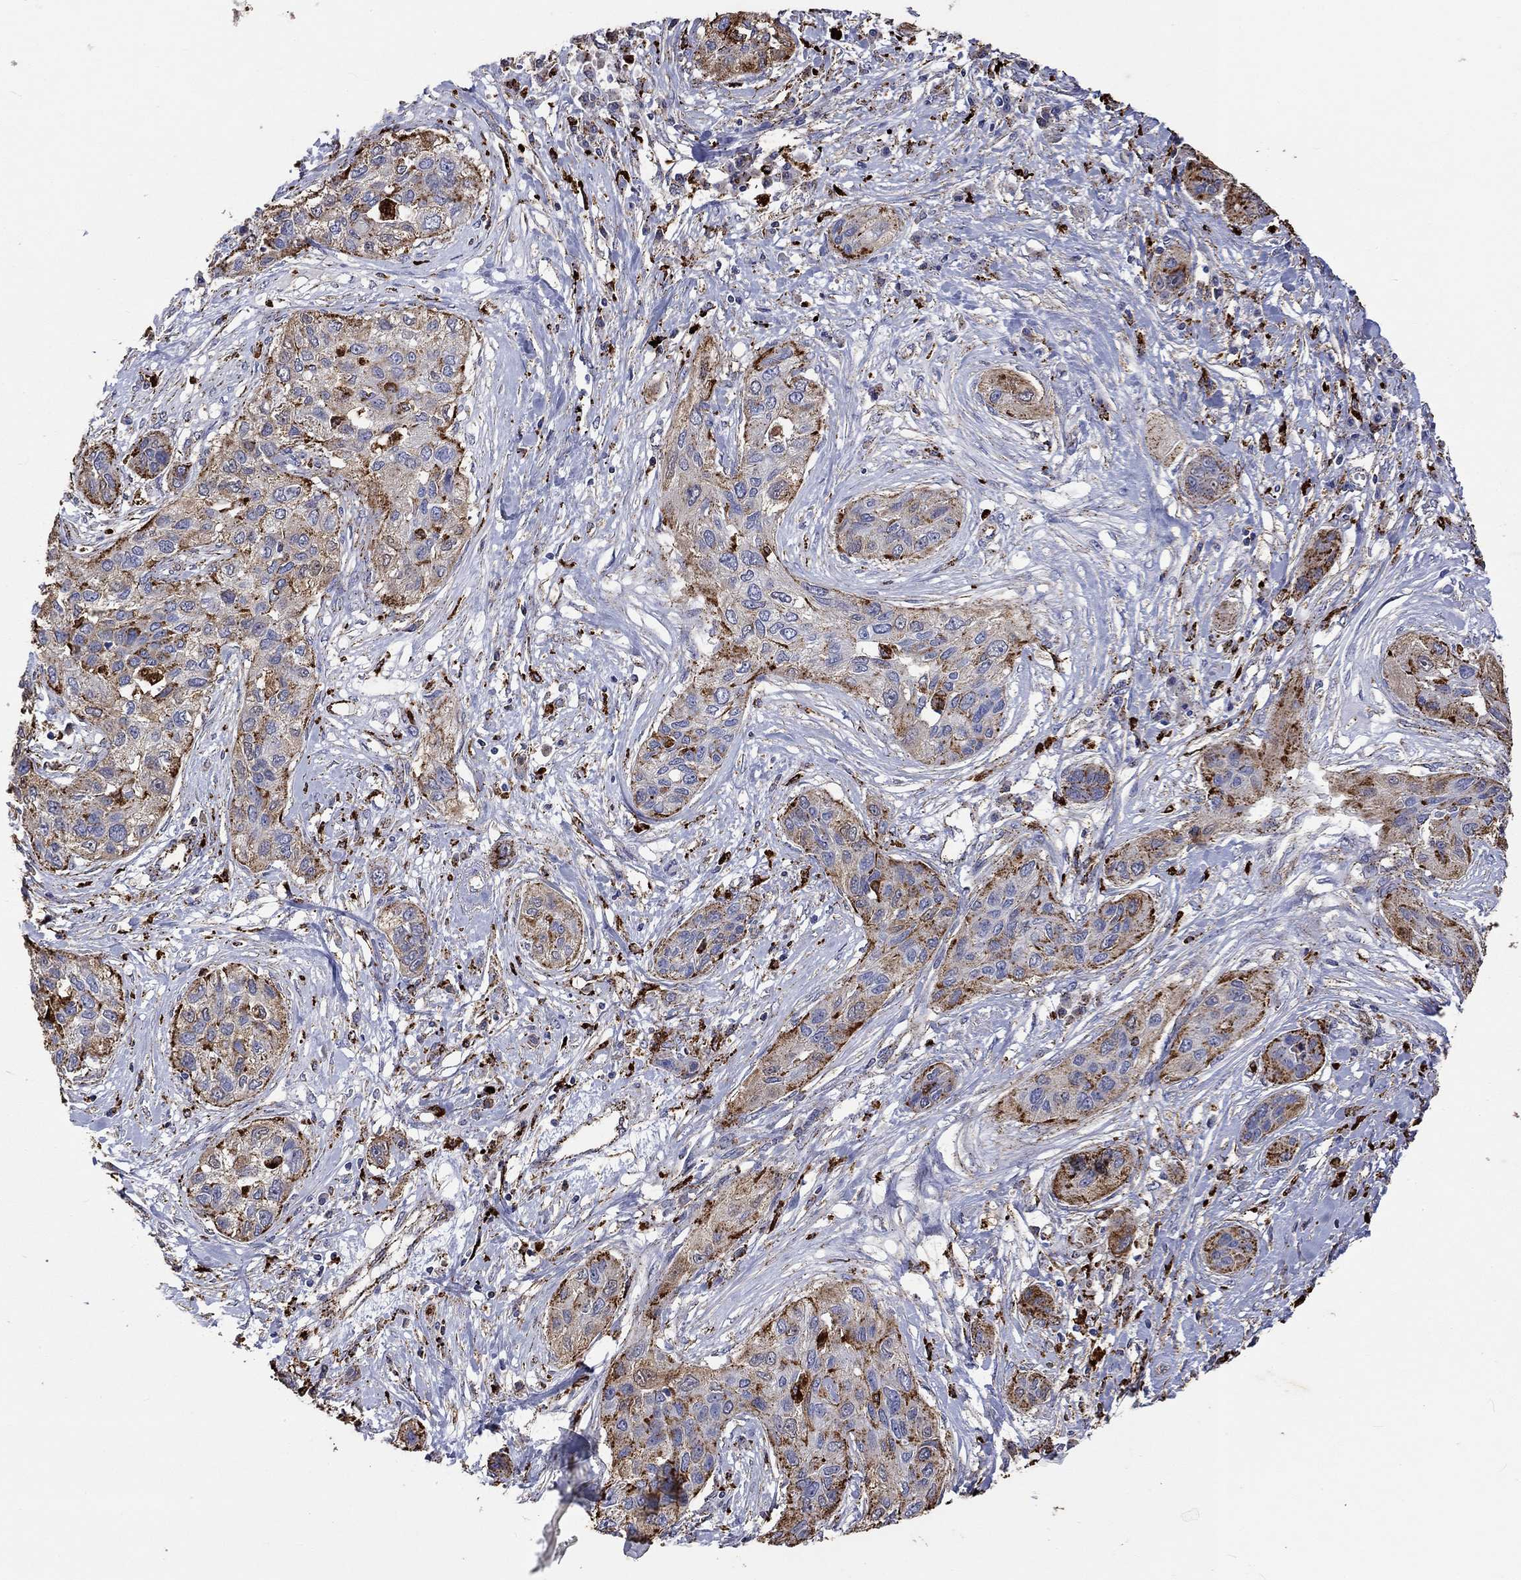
{"staining": {"intensity": "strong", "quantity": "<25%", "location": "cytoplasmic/membranous"}, "tissue": "lung cancer", "cell_type": "Tumor cells", "image_type": "cancer", "snomed": [{"axis": "morphology", "description": "Squamous cell carcinoma, NOS"}, {"axis": "topography", "description": "Lung"}], "caption": "A brown stain shows strong cytoplasmic/membranous expression of a protein in human squamous cell carcinoma (lung) tumor cells. (brown staining indicates protein expression, while blue staining denotes nuclei).", "gene": "CTSB", "patient": {"sex": "female", "age": 70}}